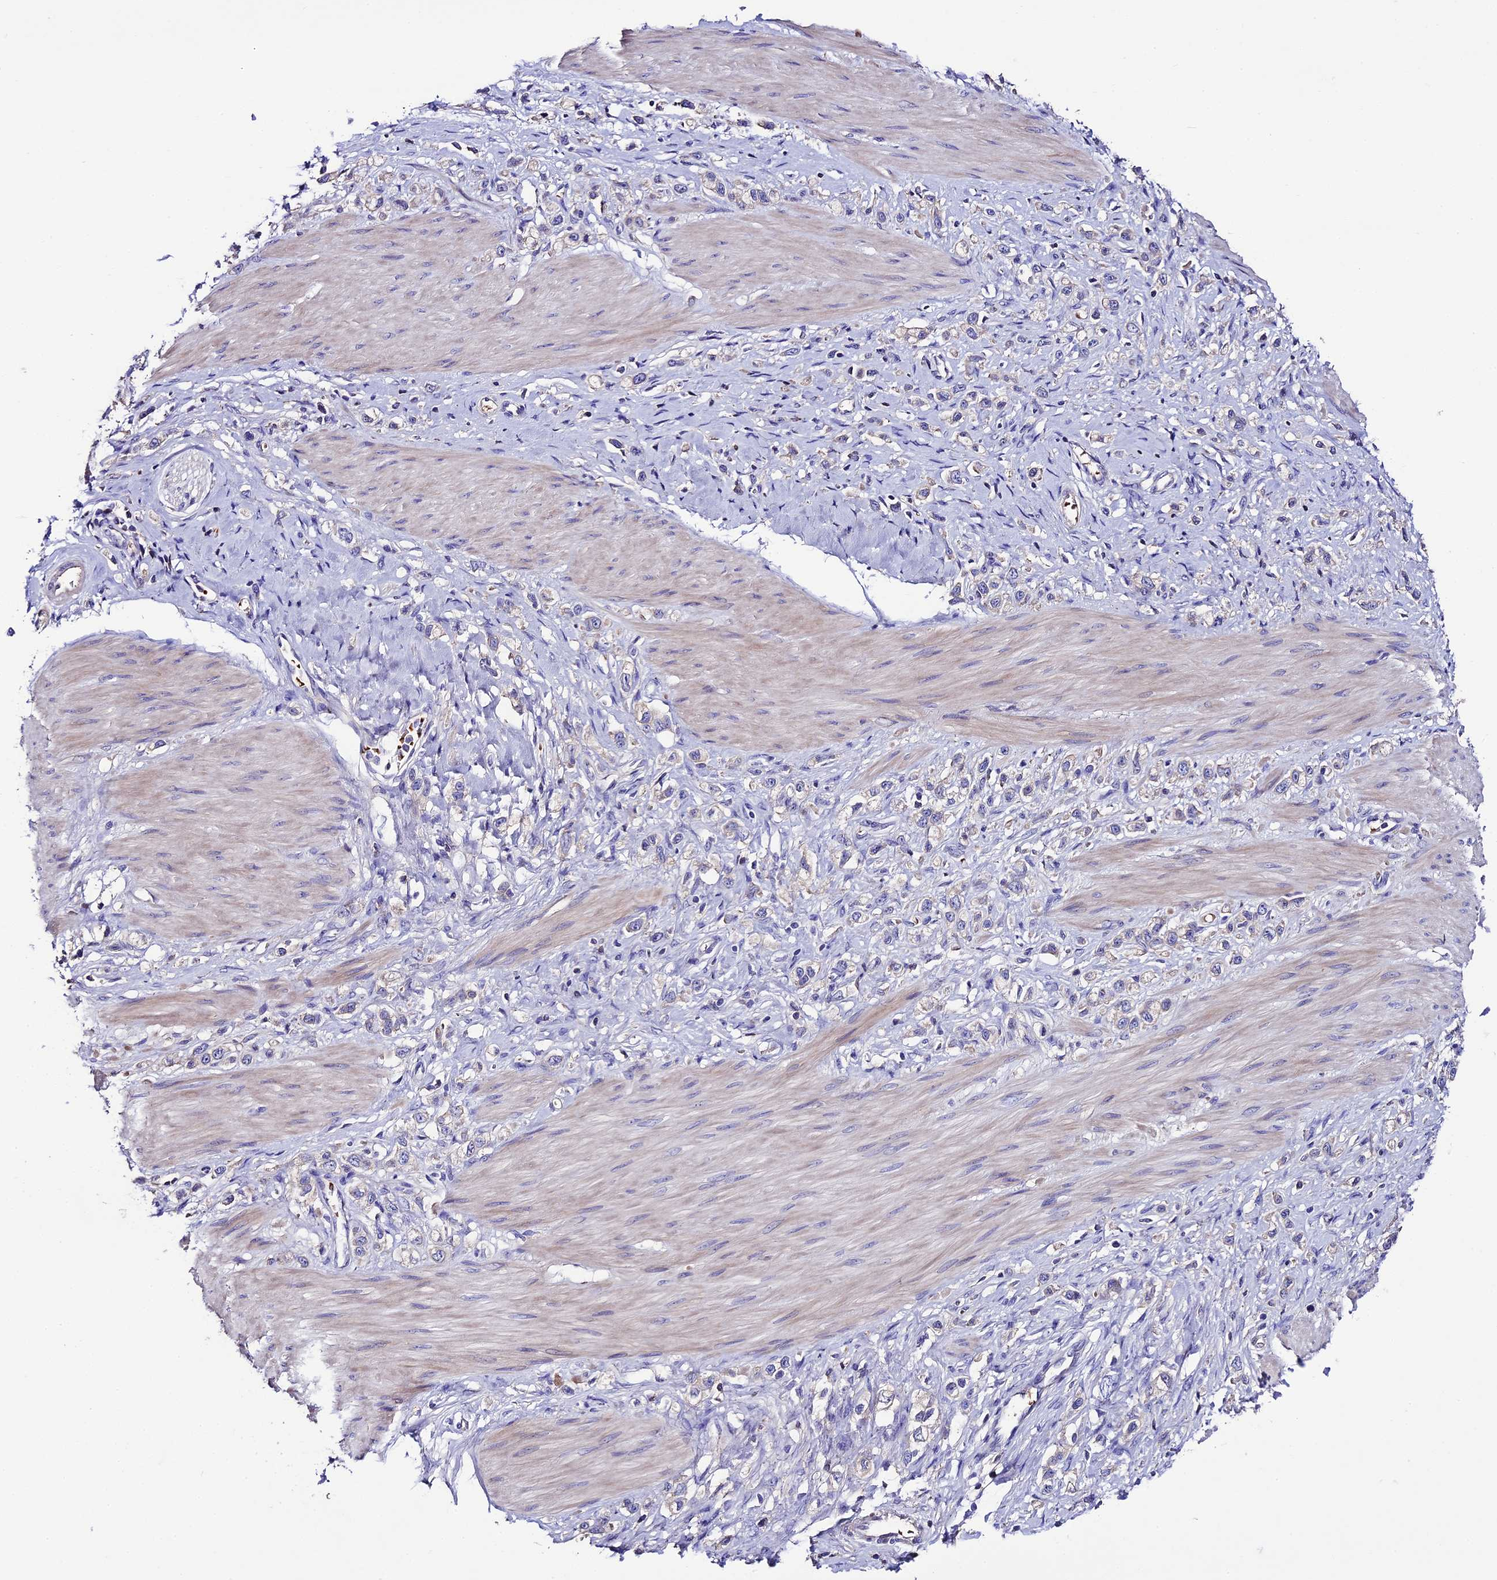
{"staining": {"intensity": "negative", "quantity": "none", "location": "none"}, "tissue": "stomach cancer", "cell_type": "Tumor cells", "image_type": "cancer", "snomed": [{"axis": "morphology", "description": "Adenocarcinoma, NOS"}, {"axis": "topography", "description": "Stomach"}], "caption": "This is an immunohistochemistry photomicrograph of stomach cancer. There is no staining in tumor cells.", "gene": "TCP11L2", "patient": {"sex": "female", "age": 65}}